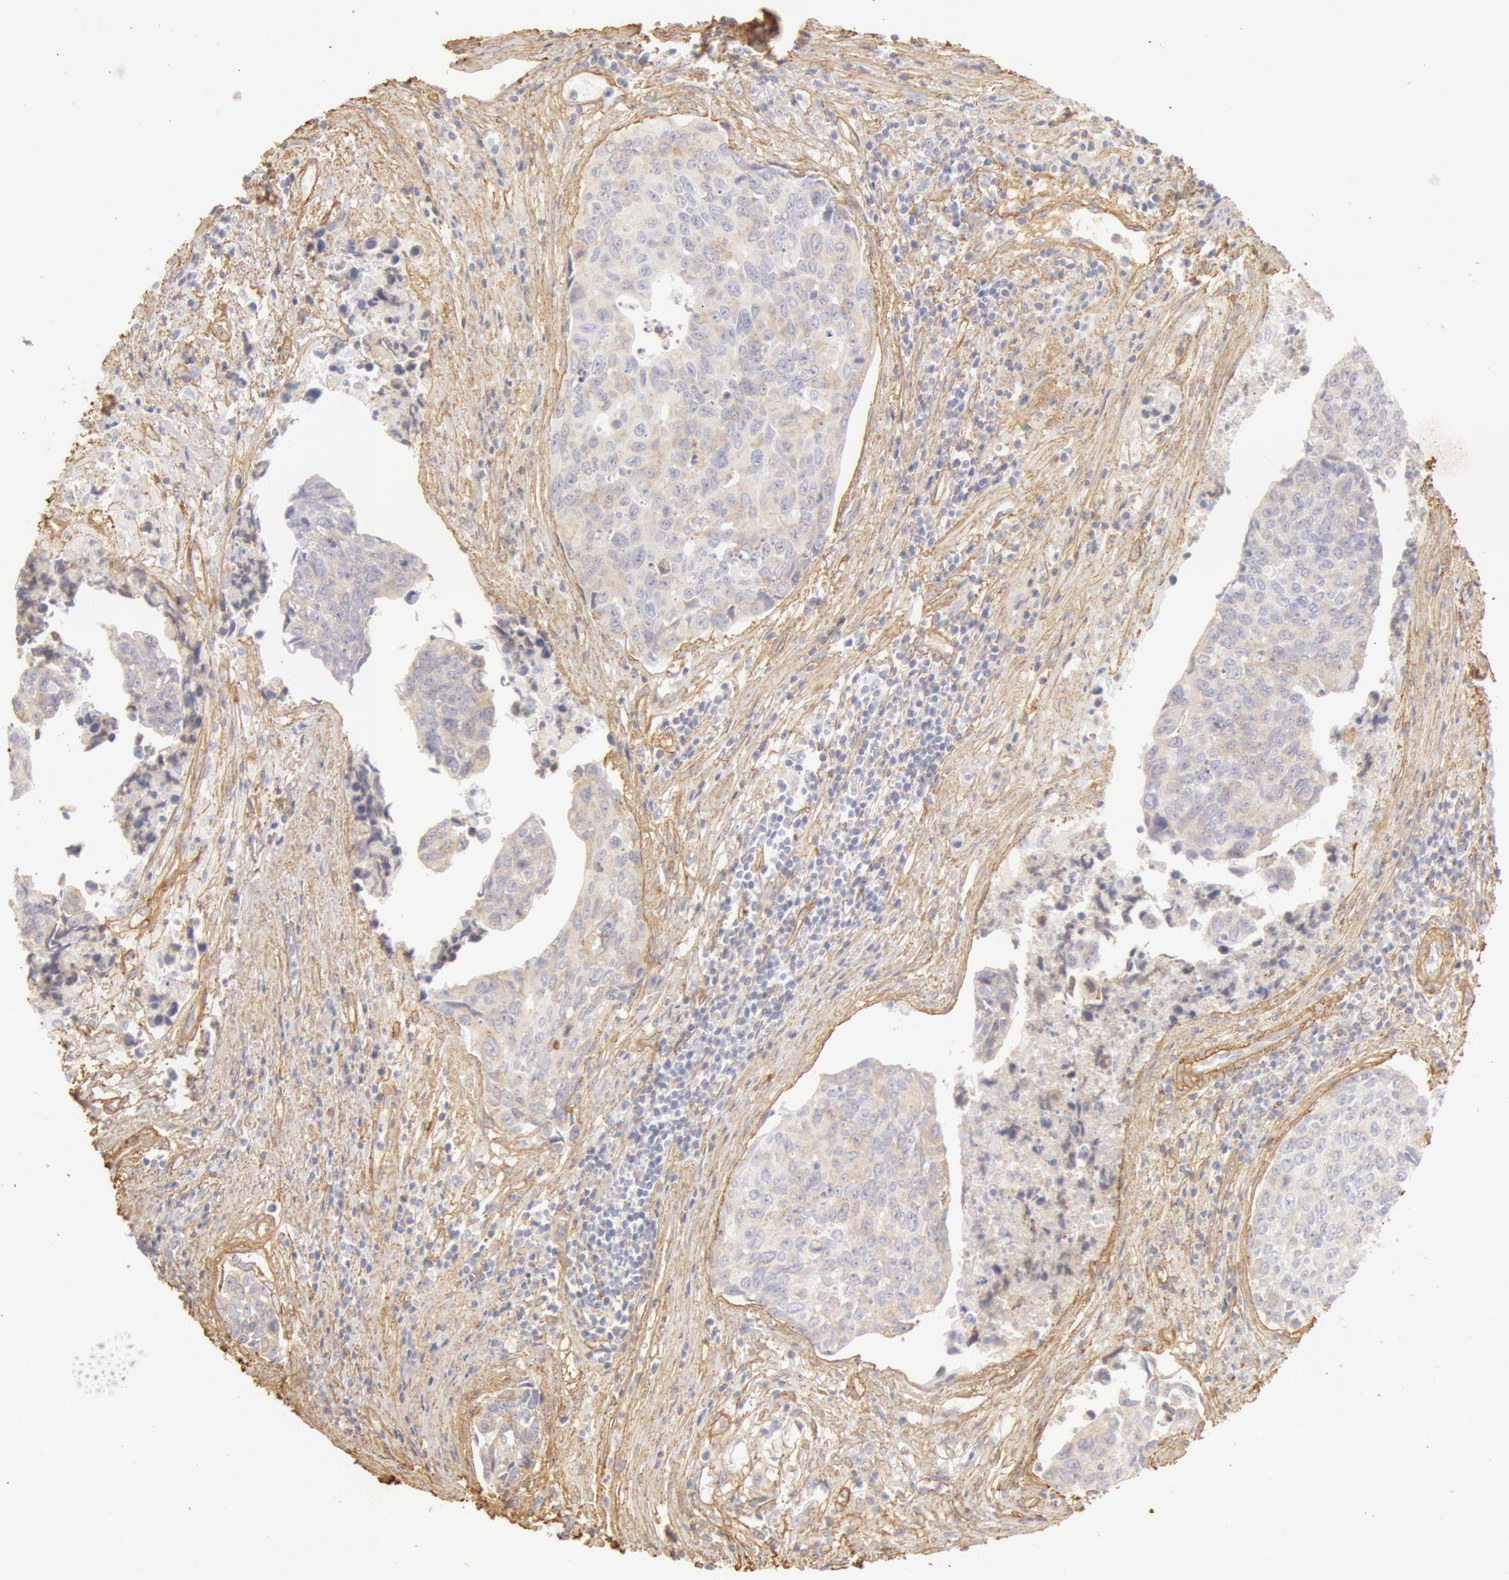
{"staining": {"intensity": "negative", "quantity": "none", "location": "none"}, "tissue": "urothelial cancer", "cell_type": "Tumor cells", "image_type": "cancer", "snomed": [{"axis": "morphology", "description": "Urothelial carcinoma, High grade"}, {"axis": "topography", "description": "Urinary bladder"}], "caption": "Tumor cells show no significant protein staining in urothelial cancer.", "gene": "COL4A1", "patient": {"sex": "male", "age": 81}}